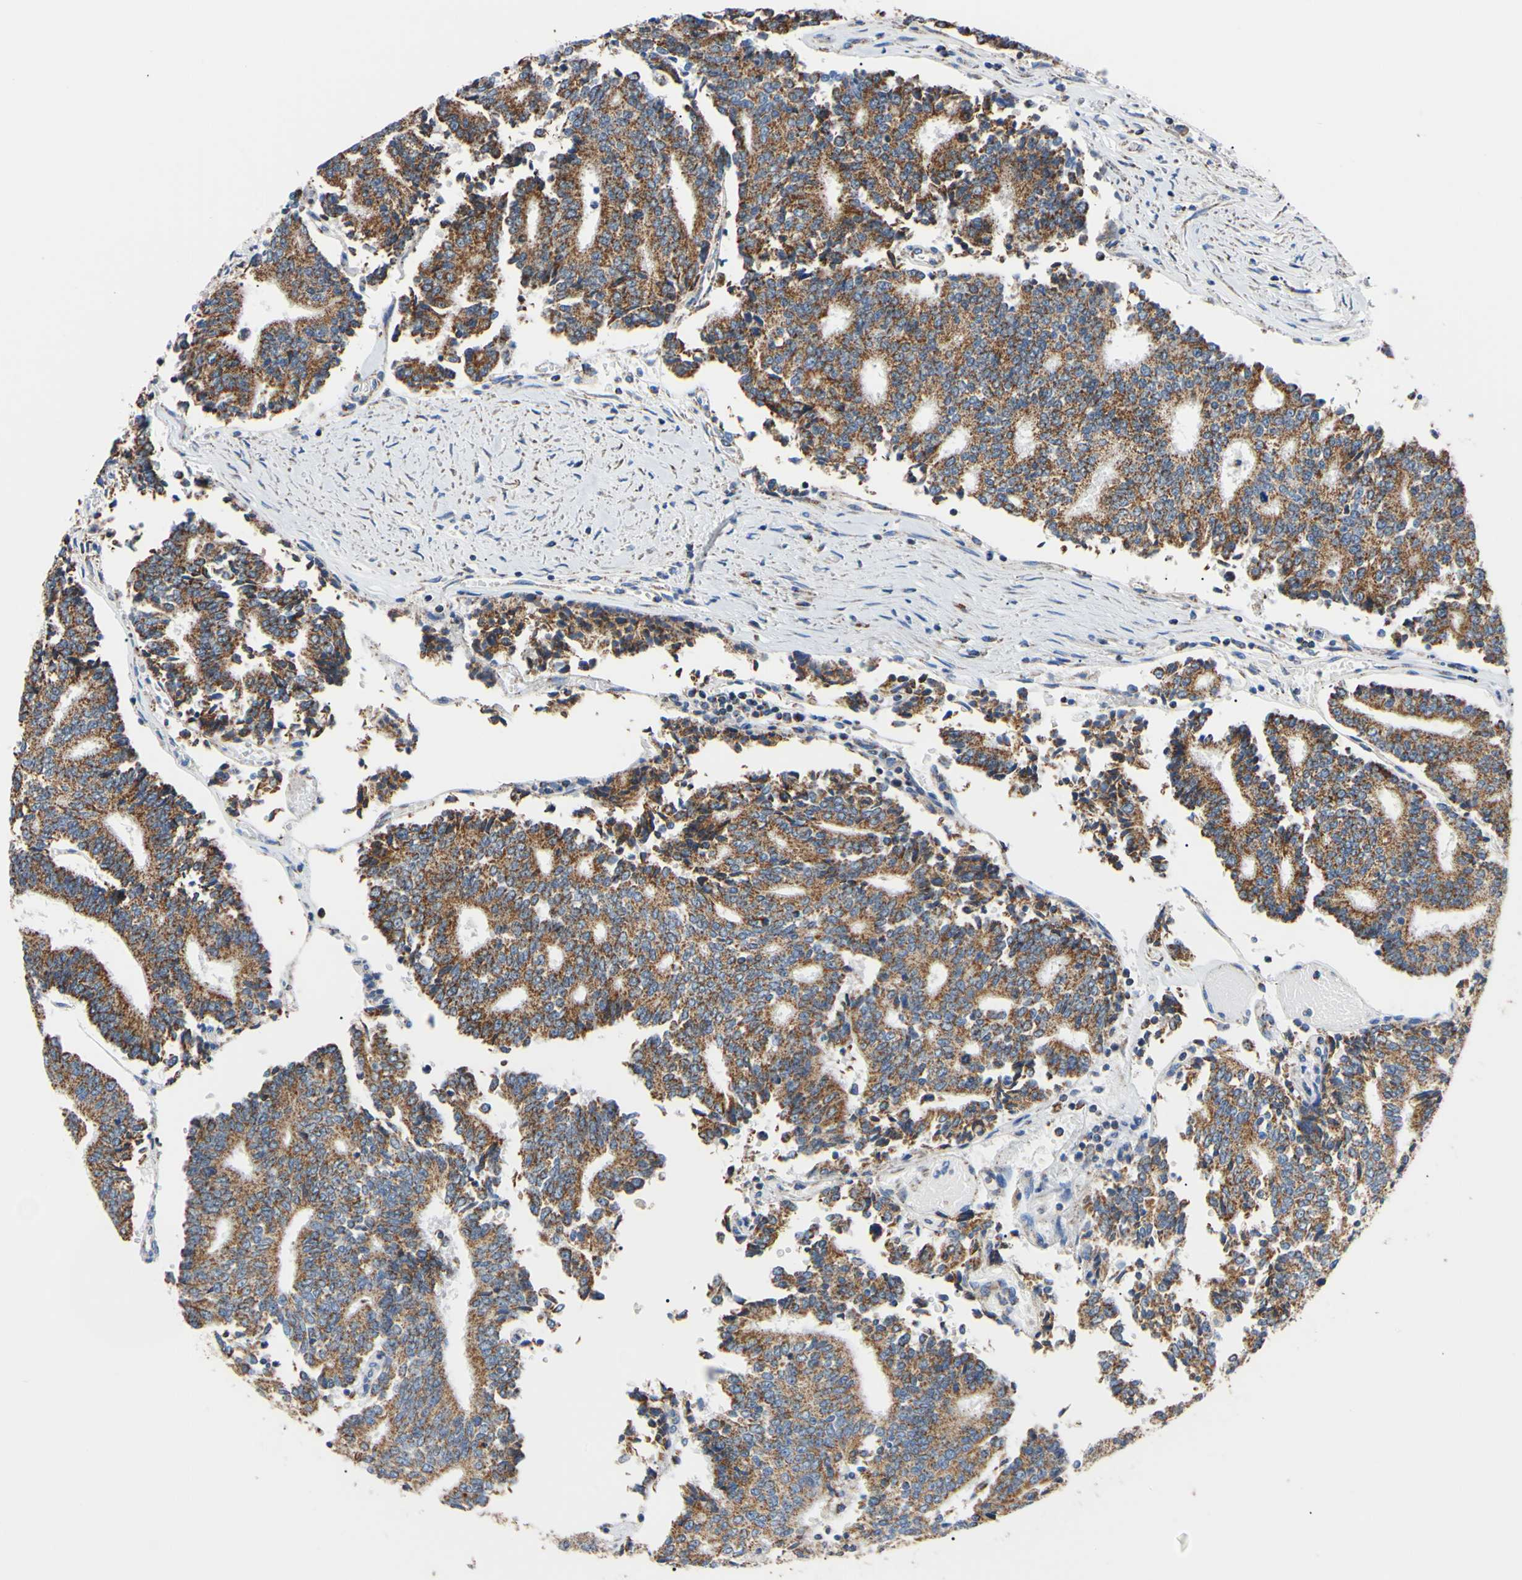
{"staining": {"intensity": "strong", "quantity": ">75%", "location": "cytoplasmic/membranous"}, "tissue": "prostate cancer", "cell_type": "Tumor cells", "image_type": "cancer", "snomed": [{"axis": "morphology", "description": "Normal tissue, NOS"}, {"axis": "morphology", "description": "Adenocarcinoma, High grade"}, {"axis": "topography", "description": "Prostate"}, {"axis": "topography", "description": "Seminal veicle"}], "caption": "High-power microscopy captured an immunohistochemistry micrograph of high-grade adenocarcinoma (prostate), revealing strong cytoplasmic/membranous expression in about >75% of tumor cells. (brown staining indicates protein expression, while blue staining denotes nuclei).", "gene": "CLPP", "patient": {"sex": "male", "age": 55}}